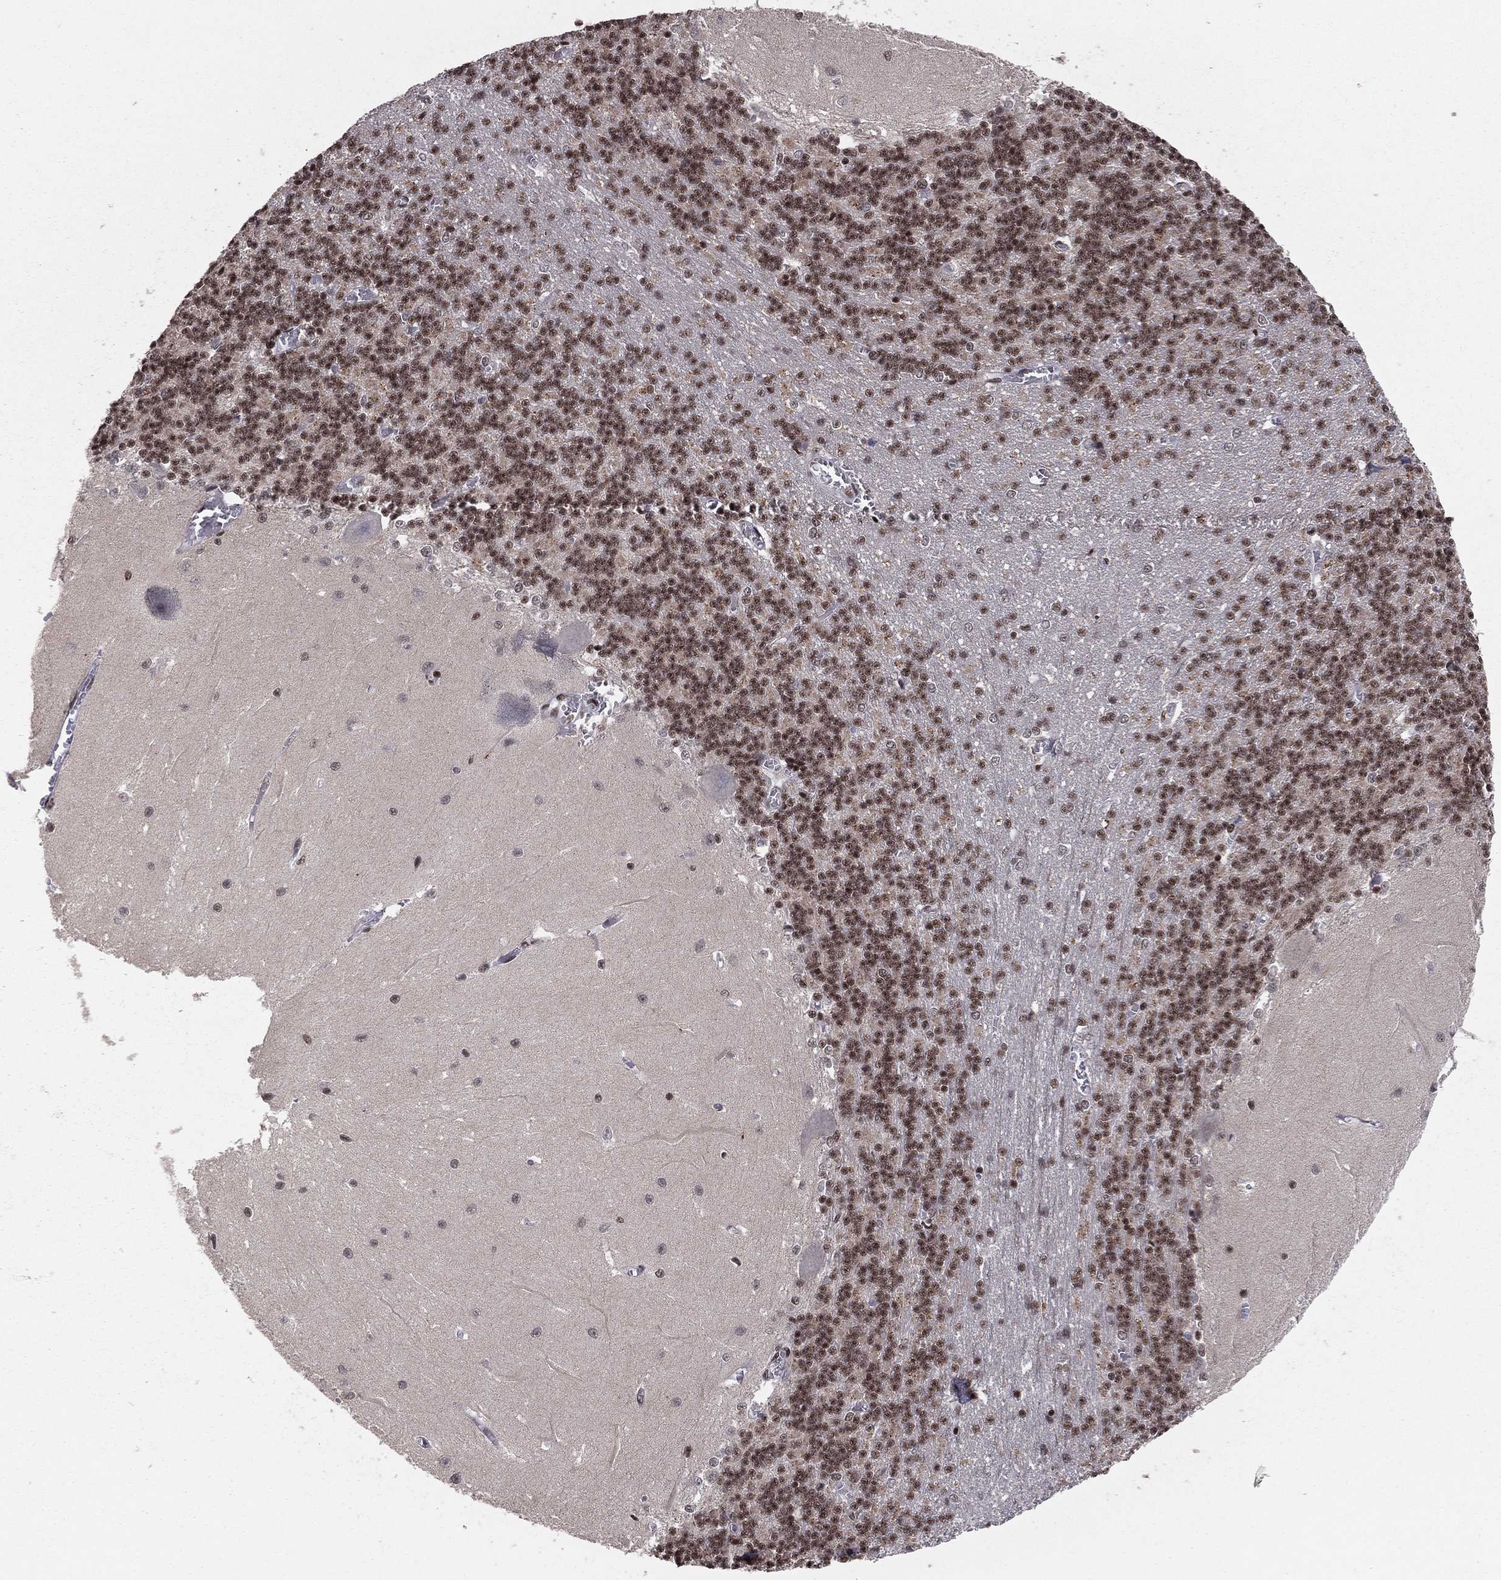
{"staining": {"intensity": "moderate", "quantity": ">75%", "location": "nuclear"}, "tissue": "cerebellum", "cell_type": "Cells in granular layer", "image_type": "normal", "snomed": [{"axis": "morphology", "description": "Normal tissue, NOS"}, {"axis": "topography", "description": "Cerebellum"}], "caption": "IHC micrograph of unremarkable human cerebellum stained for a protein (brown), which displays medium levels of moderate nuclear expression in about >75% of cells in granular layer.", "gene": "NFYB", "patient": {"sex": "male", "age": 37}}